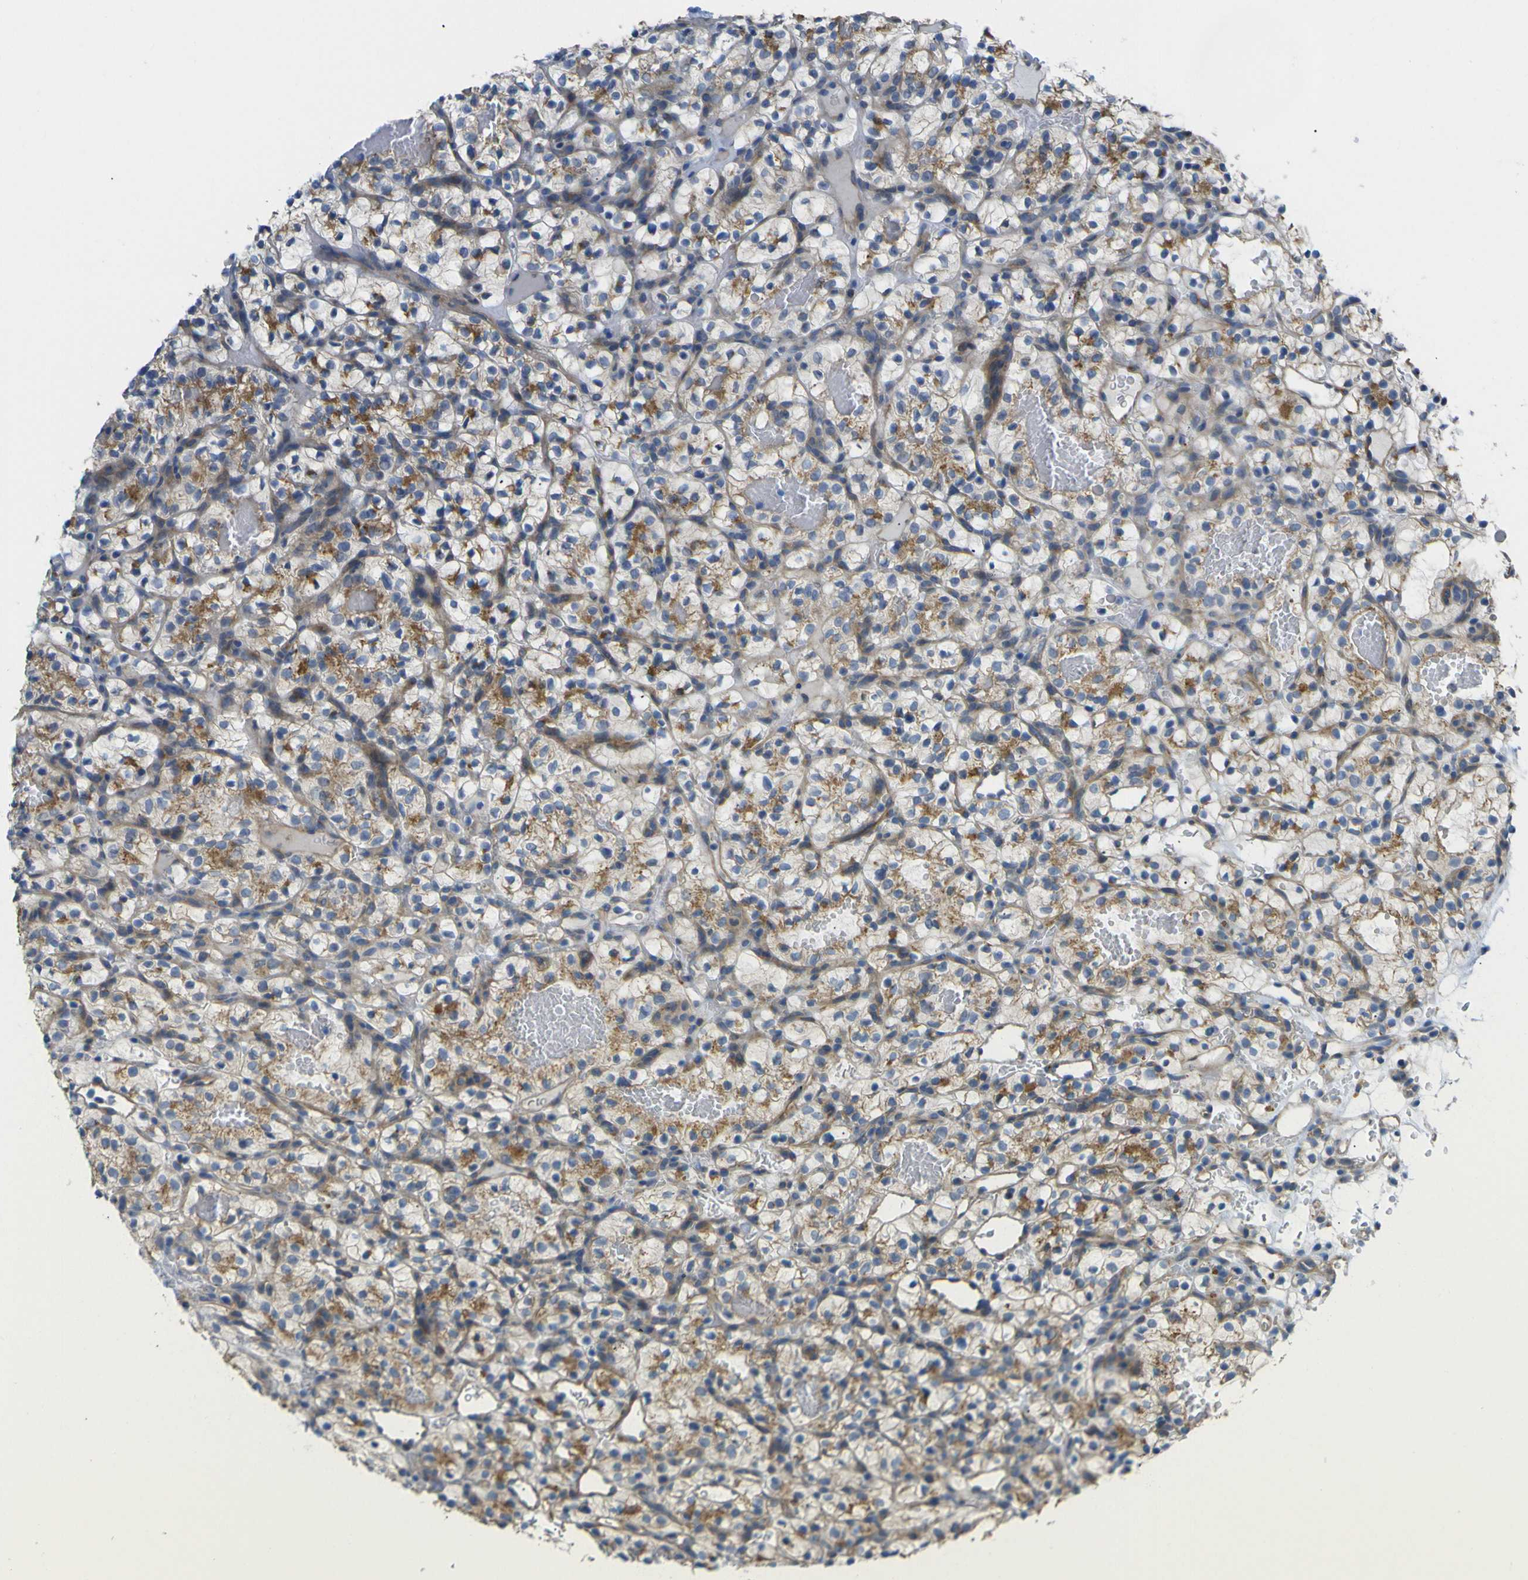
{"staining": {"intensity": "moderate", "quantity": ">75%", "location": "cytoplasmic/membranous"}, "tissue": "renal cancer", "cell_type": "Tumor cells", "image_type": "cancer", "snomed": [{"axis": "morphology", "description": "Adenocarcinoma, NOS"}, {"axis": "topography", "description": "Kidney"}], "caption": "Human adenocarcinoma (renal) stained with a protein marker demonstrates moderate staining in tumor cells.", "gene": "SYPL1", "patient": {"sex": "female", "age": 57}}